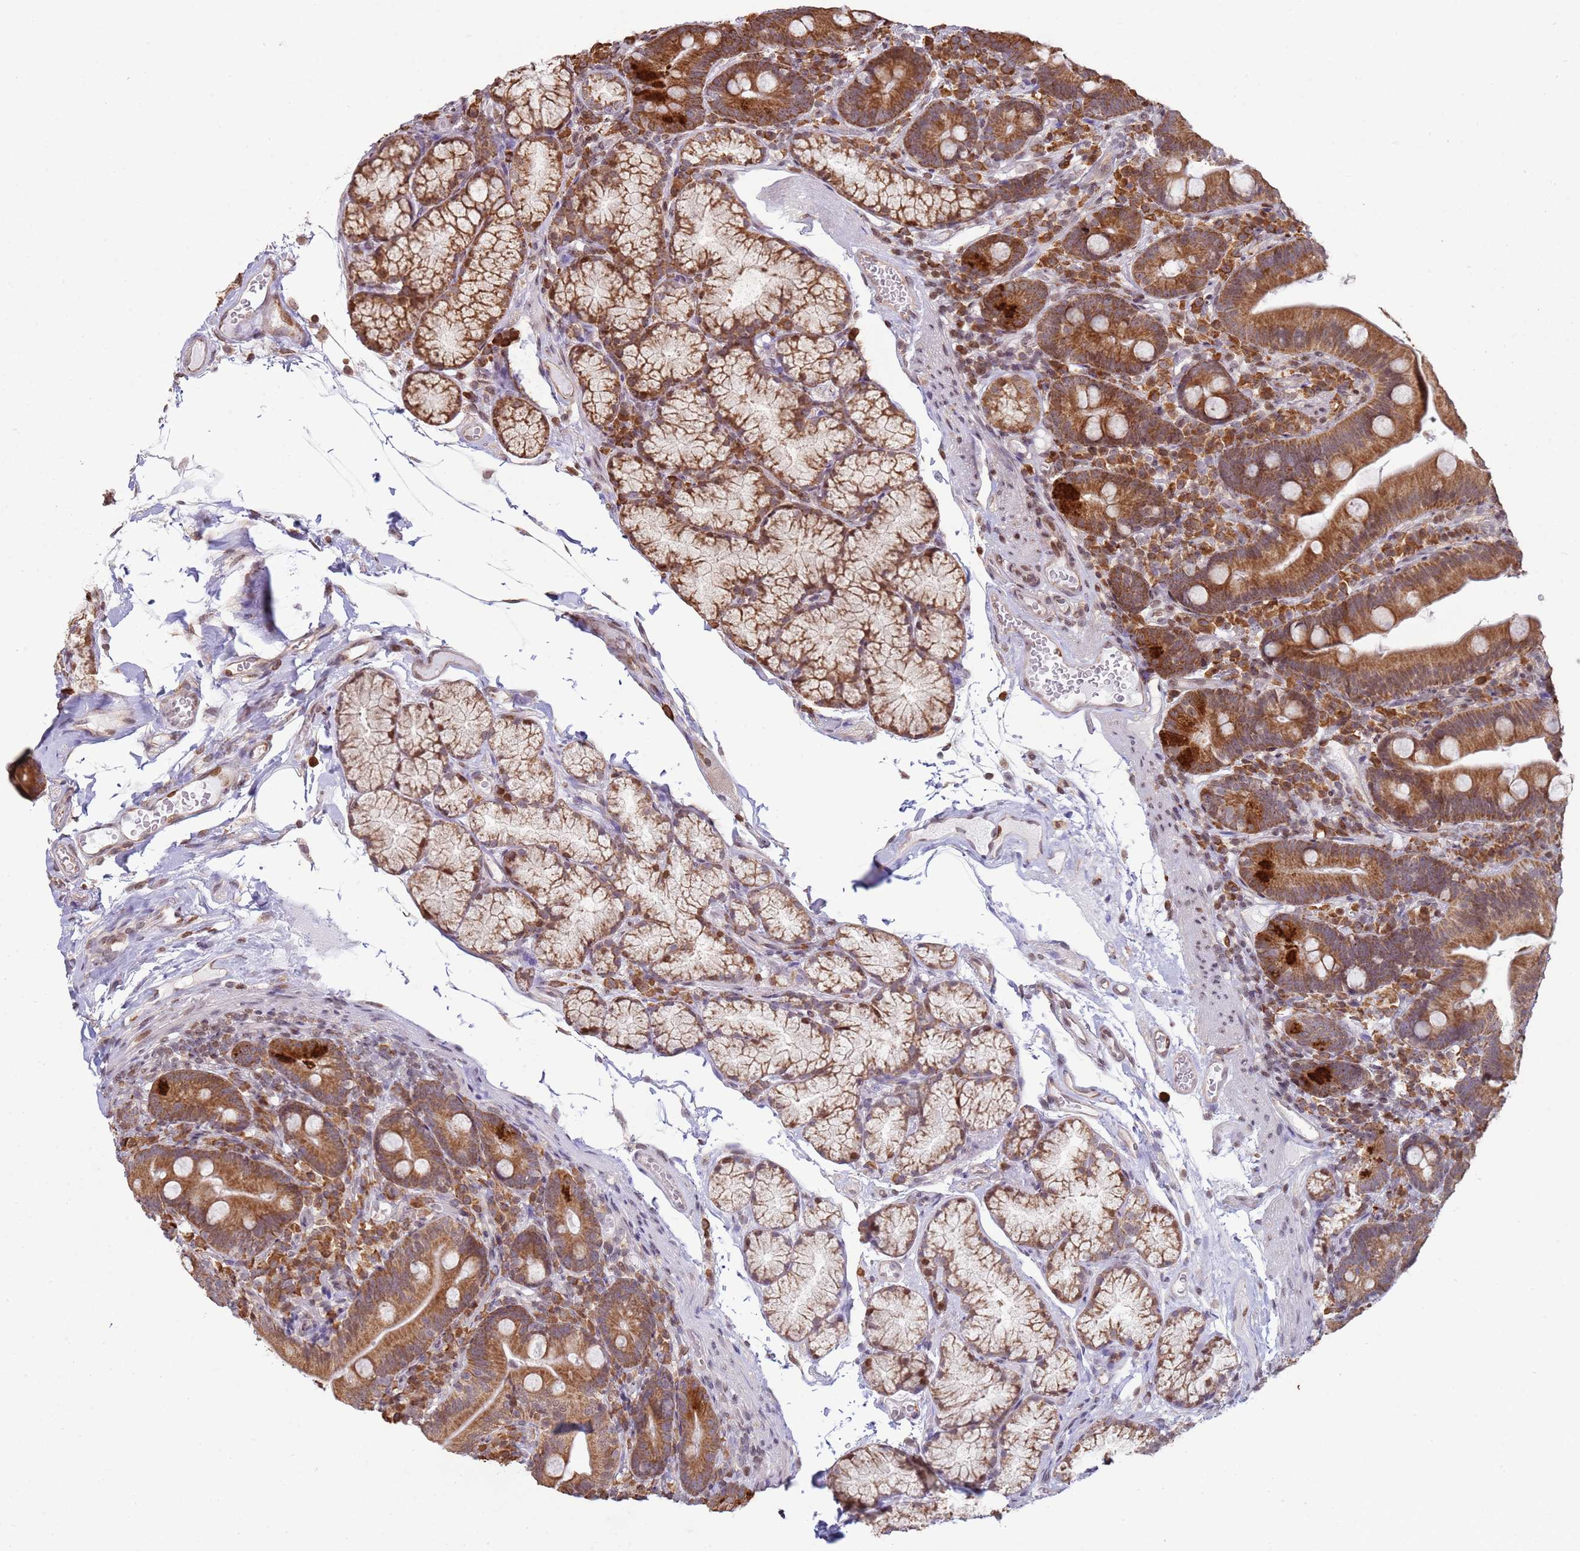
{"staining": {"intensity": "strong", "quantity": ">75%", "location": "cytoplasmic/membranous"}, "tissue": "duodenum", "cell_type": "Glandular cells", "image_type": "normal", "snomed": [{"axis": "morphology", "description": "Normal tissue, NOS"}, {"axis": "topography", "description": "Duodenum"}], "caption": "Strong cytoplasmic/membranous expression for a protein is appreciated in approximately >75% of glandular cells of normal duodenum using IHC.", "gene": "SCAF1", "patient": {"sex": "female", "age": 67}}